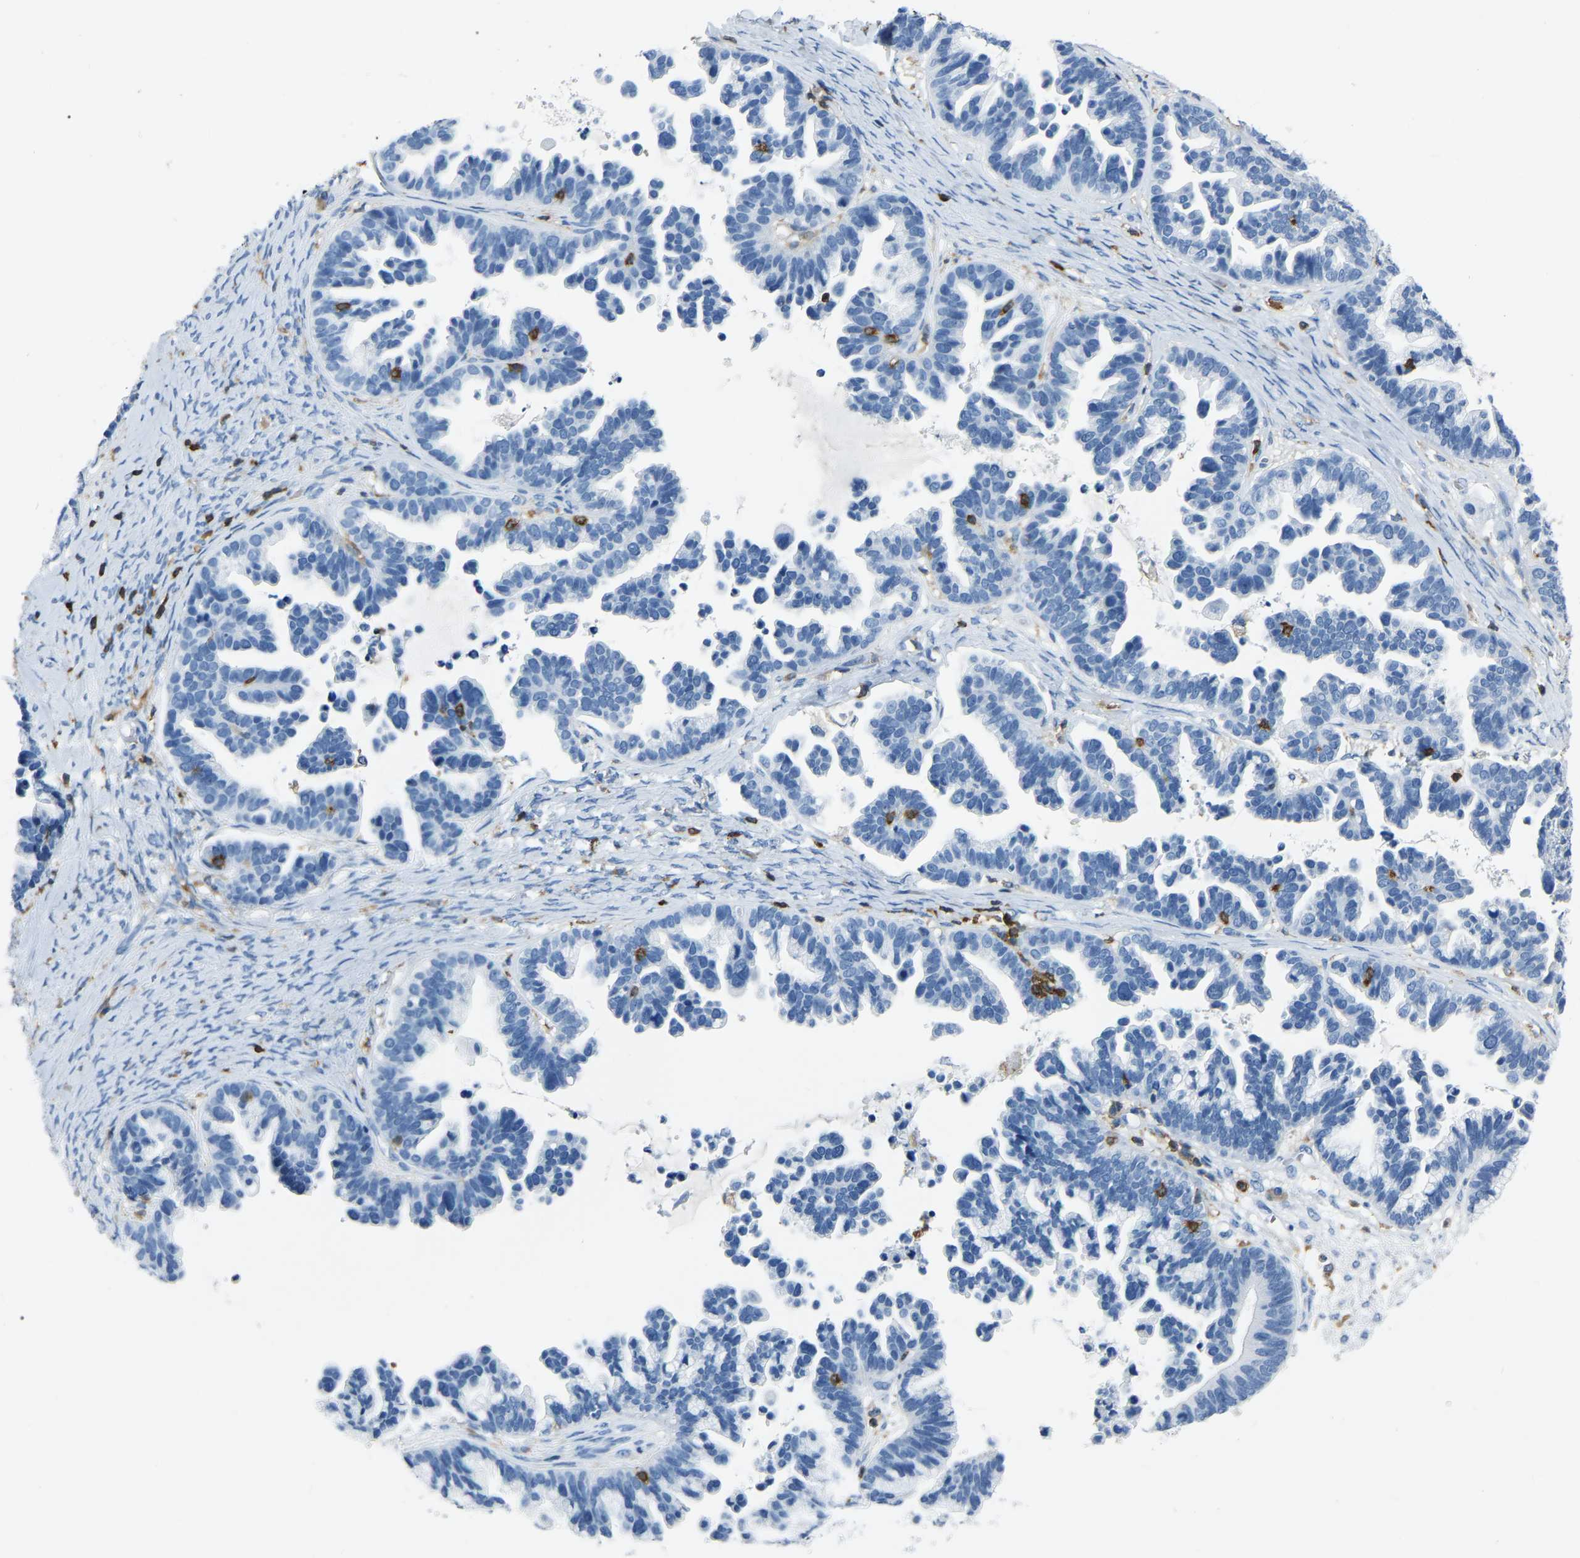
{"staining": {"intensity": "negative", "quantity": "none", "location": "none"}, "tissue": "ovarian cancer", "cell_type": "Tumor cells", "image_type": "cancer", "snomed": [{"axis": "morphology", "description": "Cystadenocarcinoma, serous, NOS"}, {"axis": "topography", "description": "Ovary"}], "caption": "Immunohistochemical staining of ovarian cancer (serous cystadenocarcinoma) demonstrates no significant staining in tumor cells. (DAB immunohistochemistry, high magnification).", "gene": "ARHGAP45", "patient": {"sex": "female", "age": 56}}